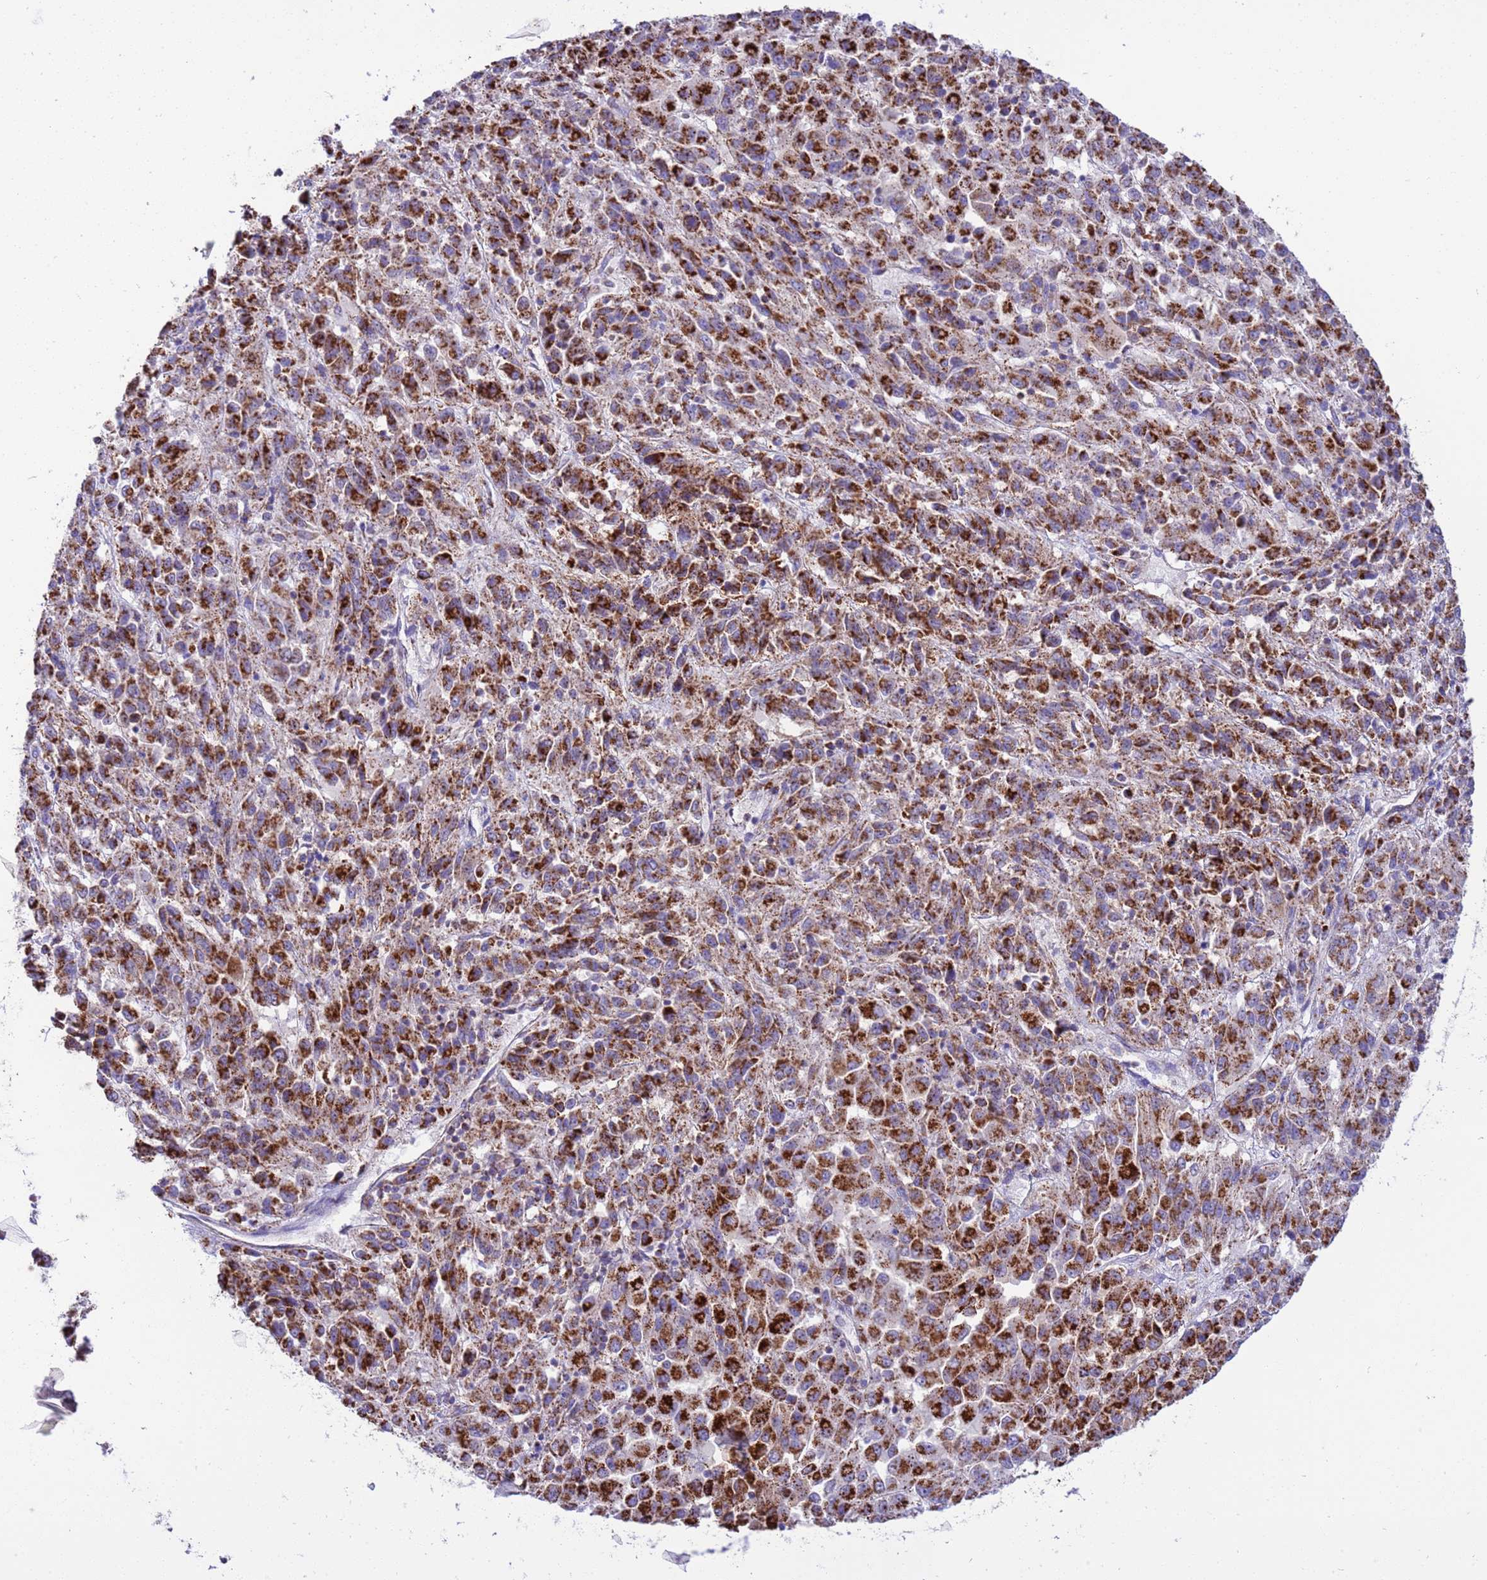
{"staining": {"intensity": "strong", "quantity": ">75%", "location": "cytoplasmic/membranous"}, "tissue": "melanoma", "cell_type": "Tumor cells", "image_type": "cancer", "snomed": [{"axis": "morphology", "description": "Malignant melanoma, Metastatic site"}, {"axis": "topography", "description": "Lung"}], "caption": "Strong cytoplasmic/membranous staining is present in approximately >75% of tumor cells in malignant melanoma (metastatic site).", "gene": "RNF165", "patient": {"sex": "male", "age": 64}}